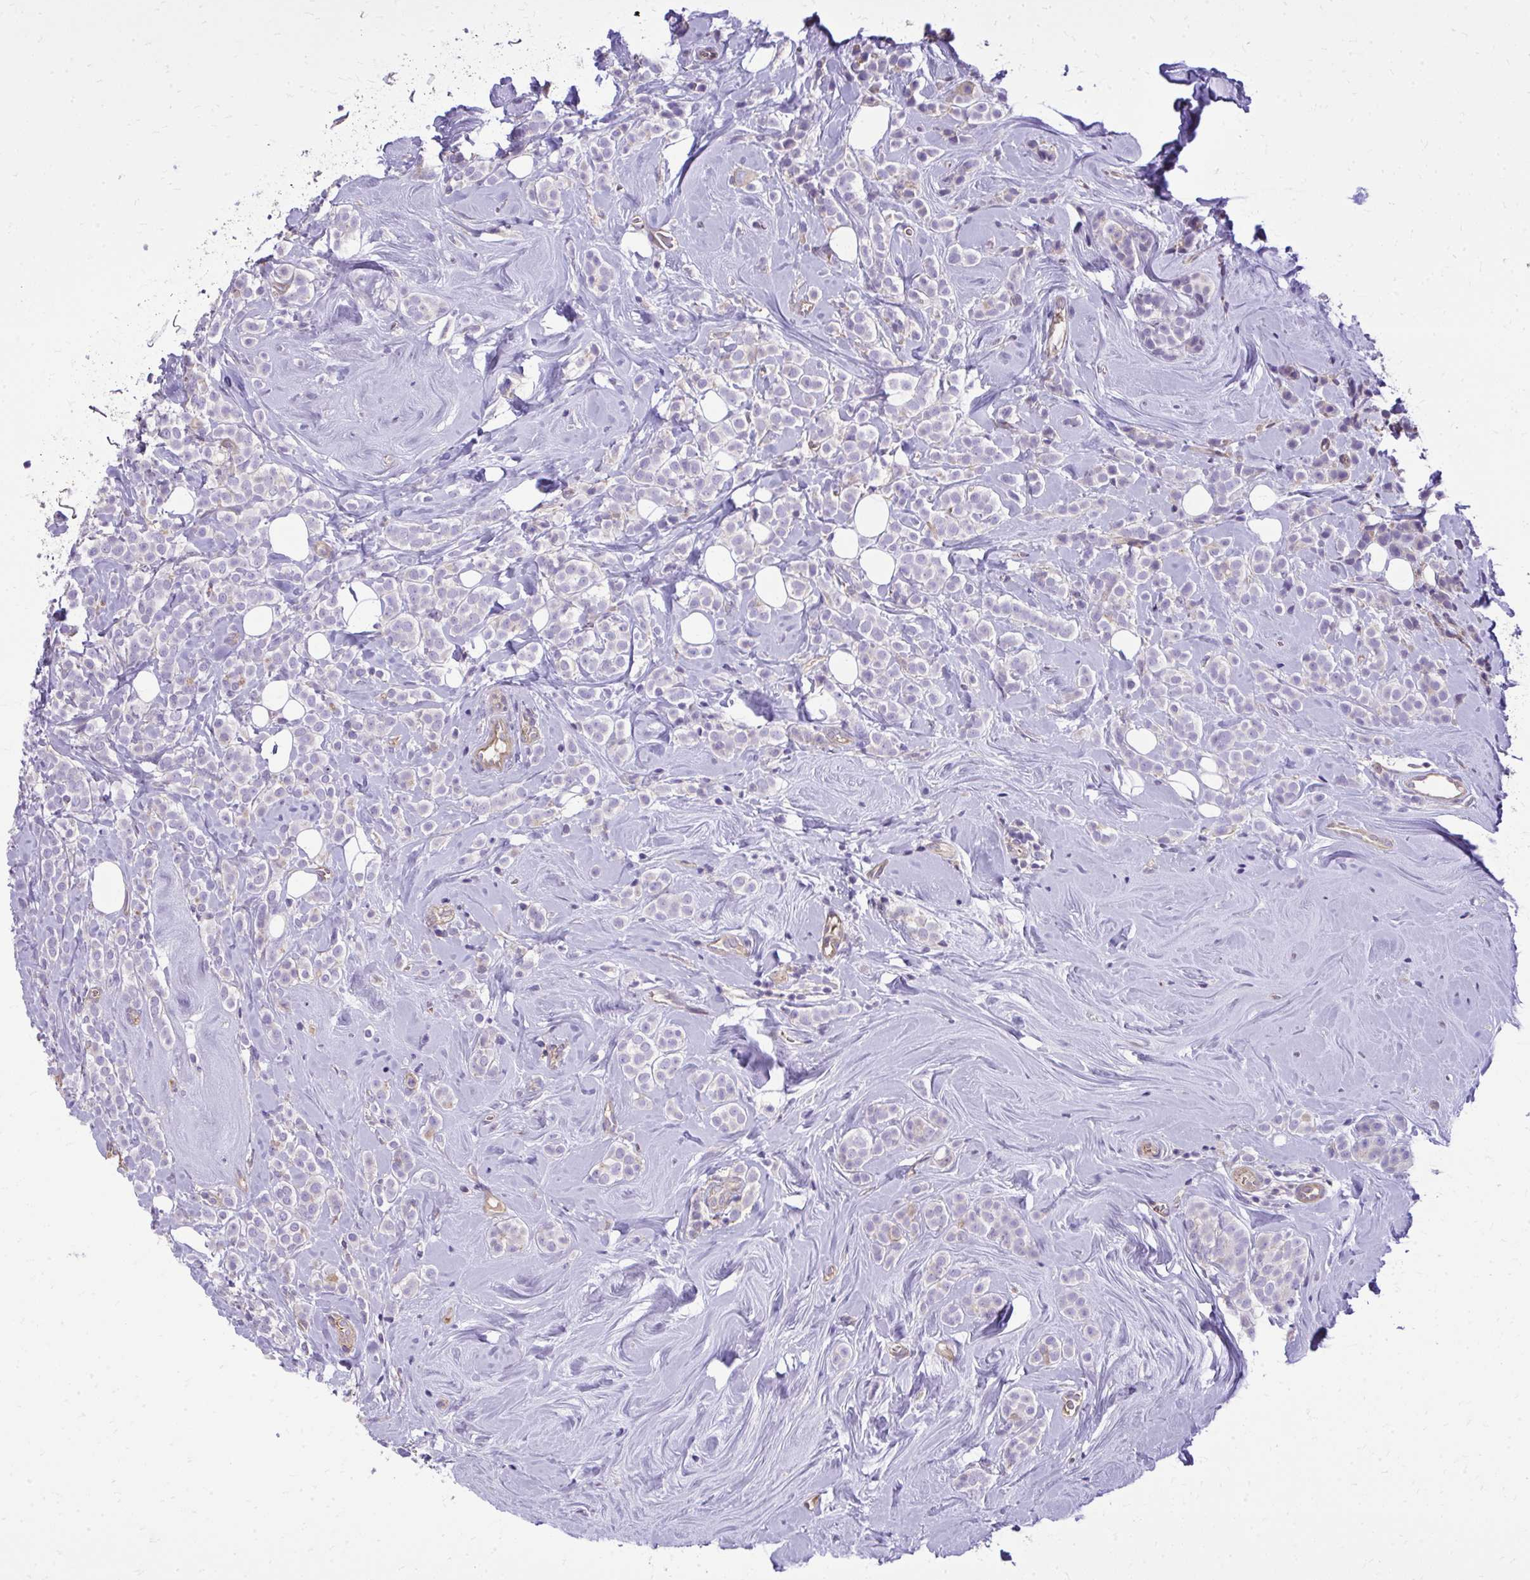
{"staining": {"intensity": "negative", "quantity": "none", "location": "none"}, "tissue": "breast cancer", "cell_type": "Tumor cells", "image_type": "cancer", "snomed": [{"axis": "morphology", "description": "Lobular carcinoma"}, {"axis": "topography", "description": "Breast"}], "caption": "DAB (3,3'-diaminobenzidine) immunohistochemical staining of human breast cancer (lobular carcinoma) reveals no significant positivity in tumor cells.", "gene": "RUNDC3B", "patient": {"sex": "female", "age": 49}}